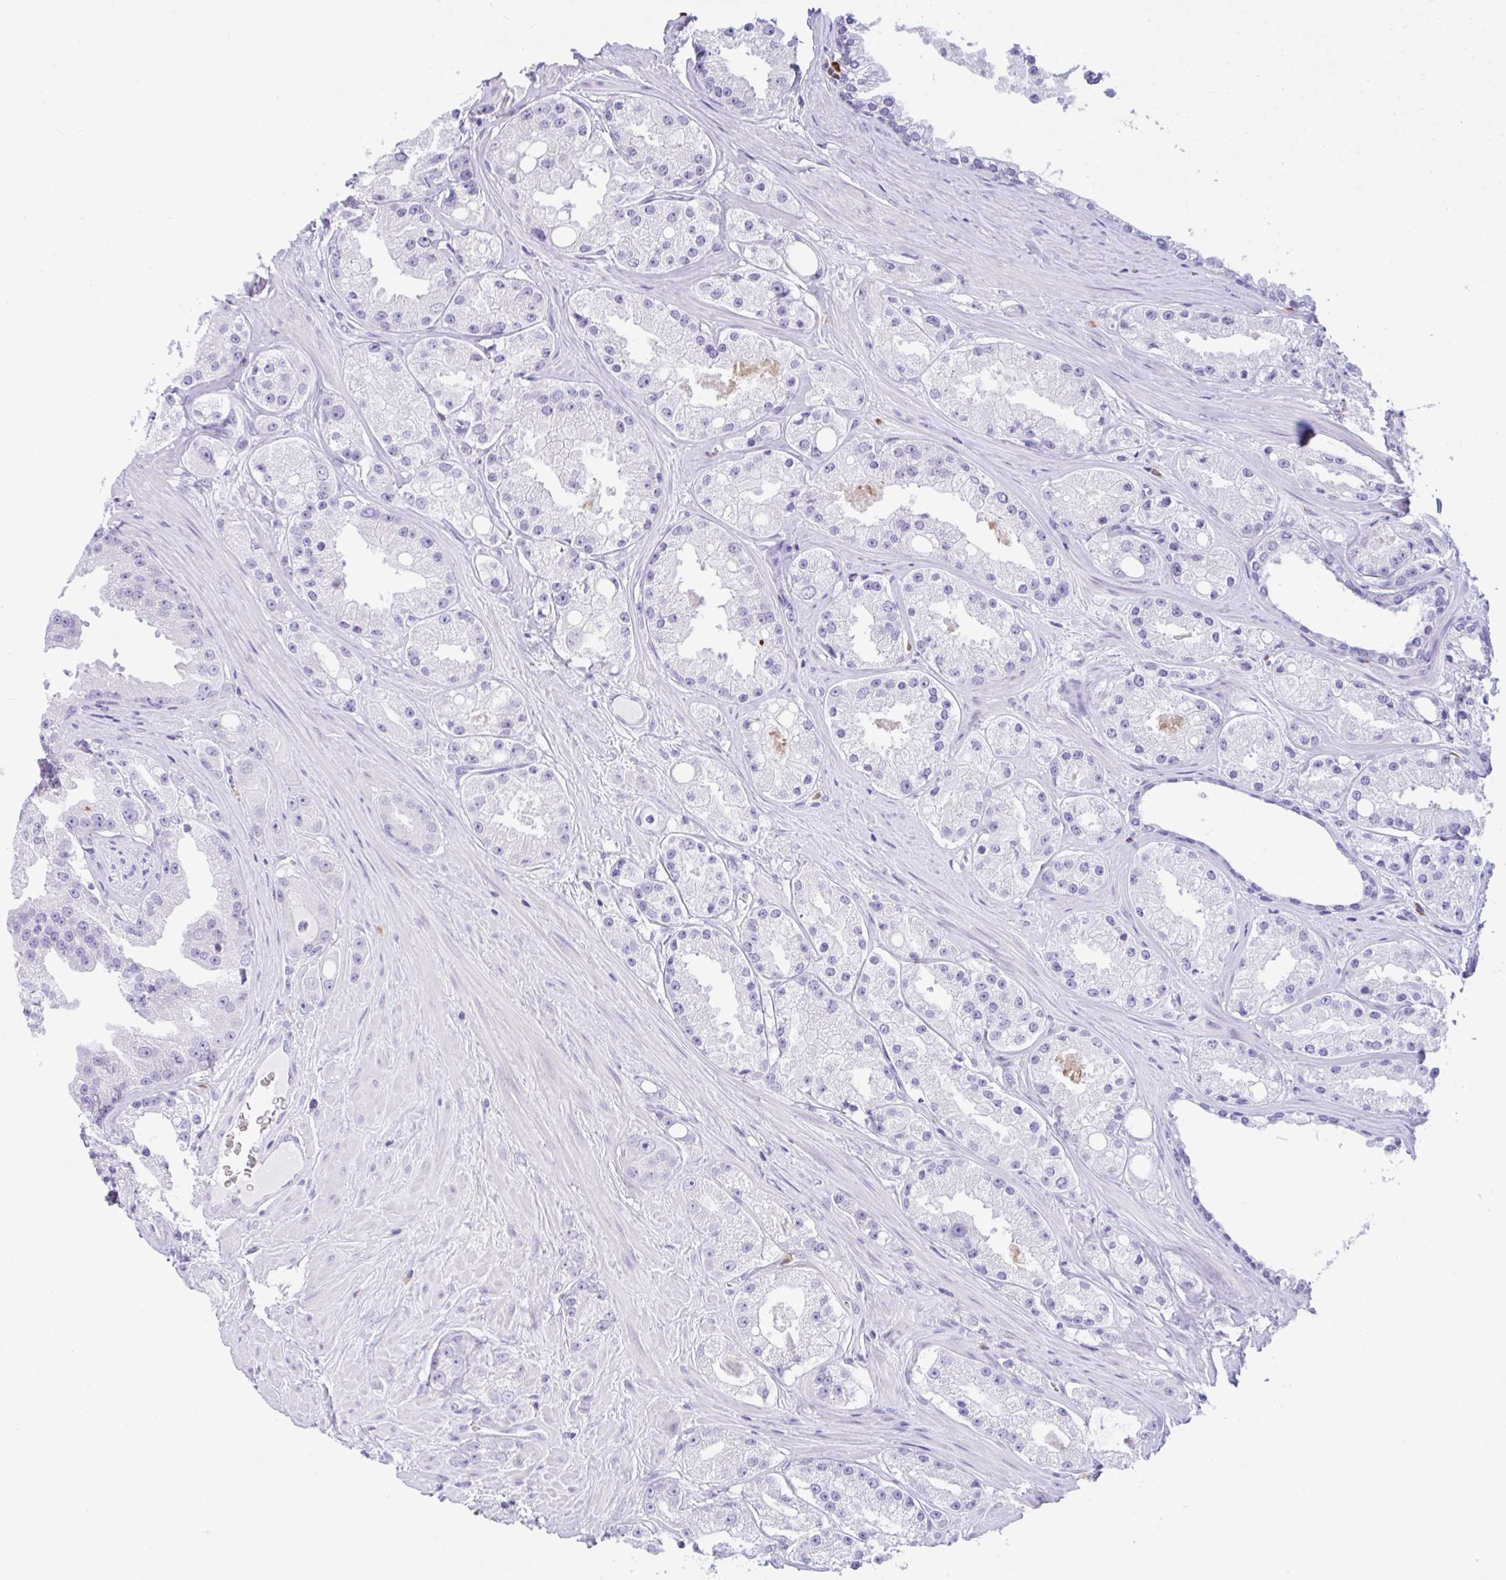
{"staining": {"intensity": "negative", "quantity": "none", "location": "none"}, "tissue": "prostate cancer", "cell_type": "Tumor cells", "image_type": "cancer", "snomed": [{"axis": "morphology", "description": "Adenocarcinoma, High grade"}, {"axis": "topography", "description": "Prostate"}], "caption": "Immunohistochemistry (IHC) of prostate high-grade adenocarcinoma exhibits no staining in tumor cells.", "gene": "NCF1", "patient": {"sex": "male", "age": 66}}